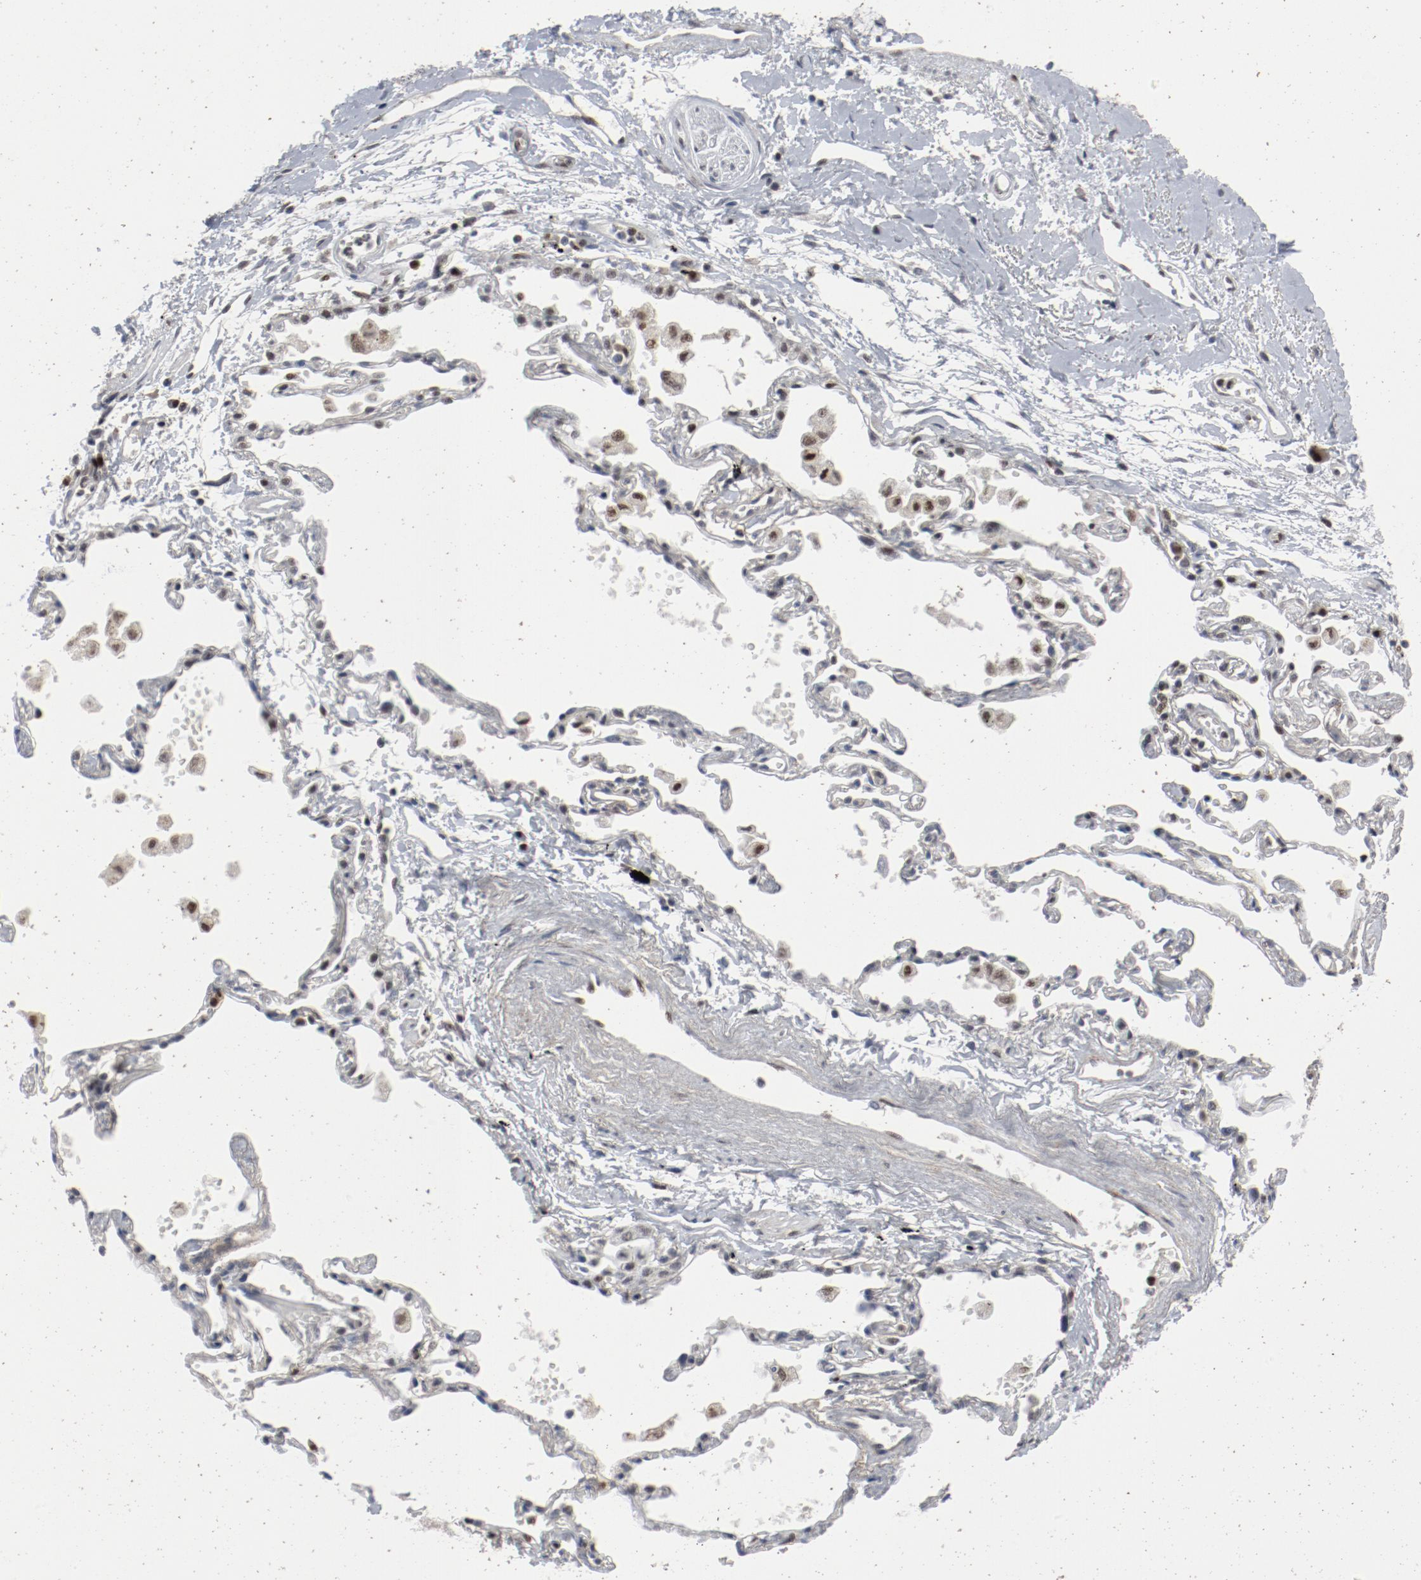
{"staining": {"intensity": "moderate", "quantity": ">75%", "location": "nuclear"}, "tissue": "adipose tissue", "cell_type": "Adipocytes", "image_type": "normal", "snomed": [{"axis": "morphology", "description": "Normal tissue, NOS"}, {"axis": "morphology", "description": "Adenocarcinoma, NOS"}, {"axis": "topography", "description": "Cartilage tissue"}, {"axis": "topography", "description": "Bronchus"}, {"axis": "topography", "description": "Lung"}], "caption": "This micrograph demonstrates immunohistochemistry (IHC) staining of unremarkable human adipose tissue, with medium moderate nuclear expression in about >75% of adipocytes.", "gene": "JMJD6", "patient": {"sex": "female", "age": 67}}